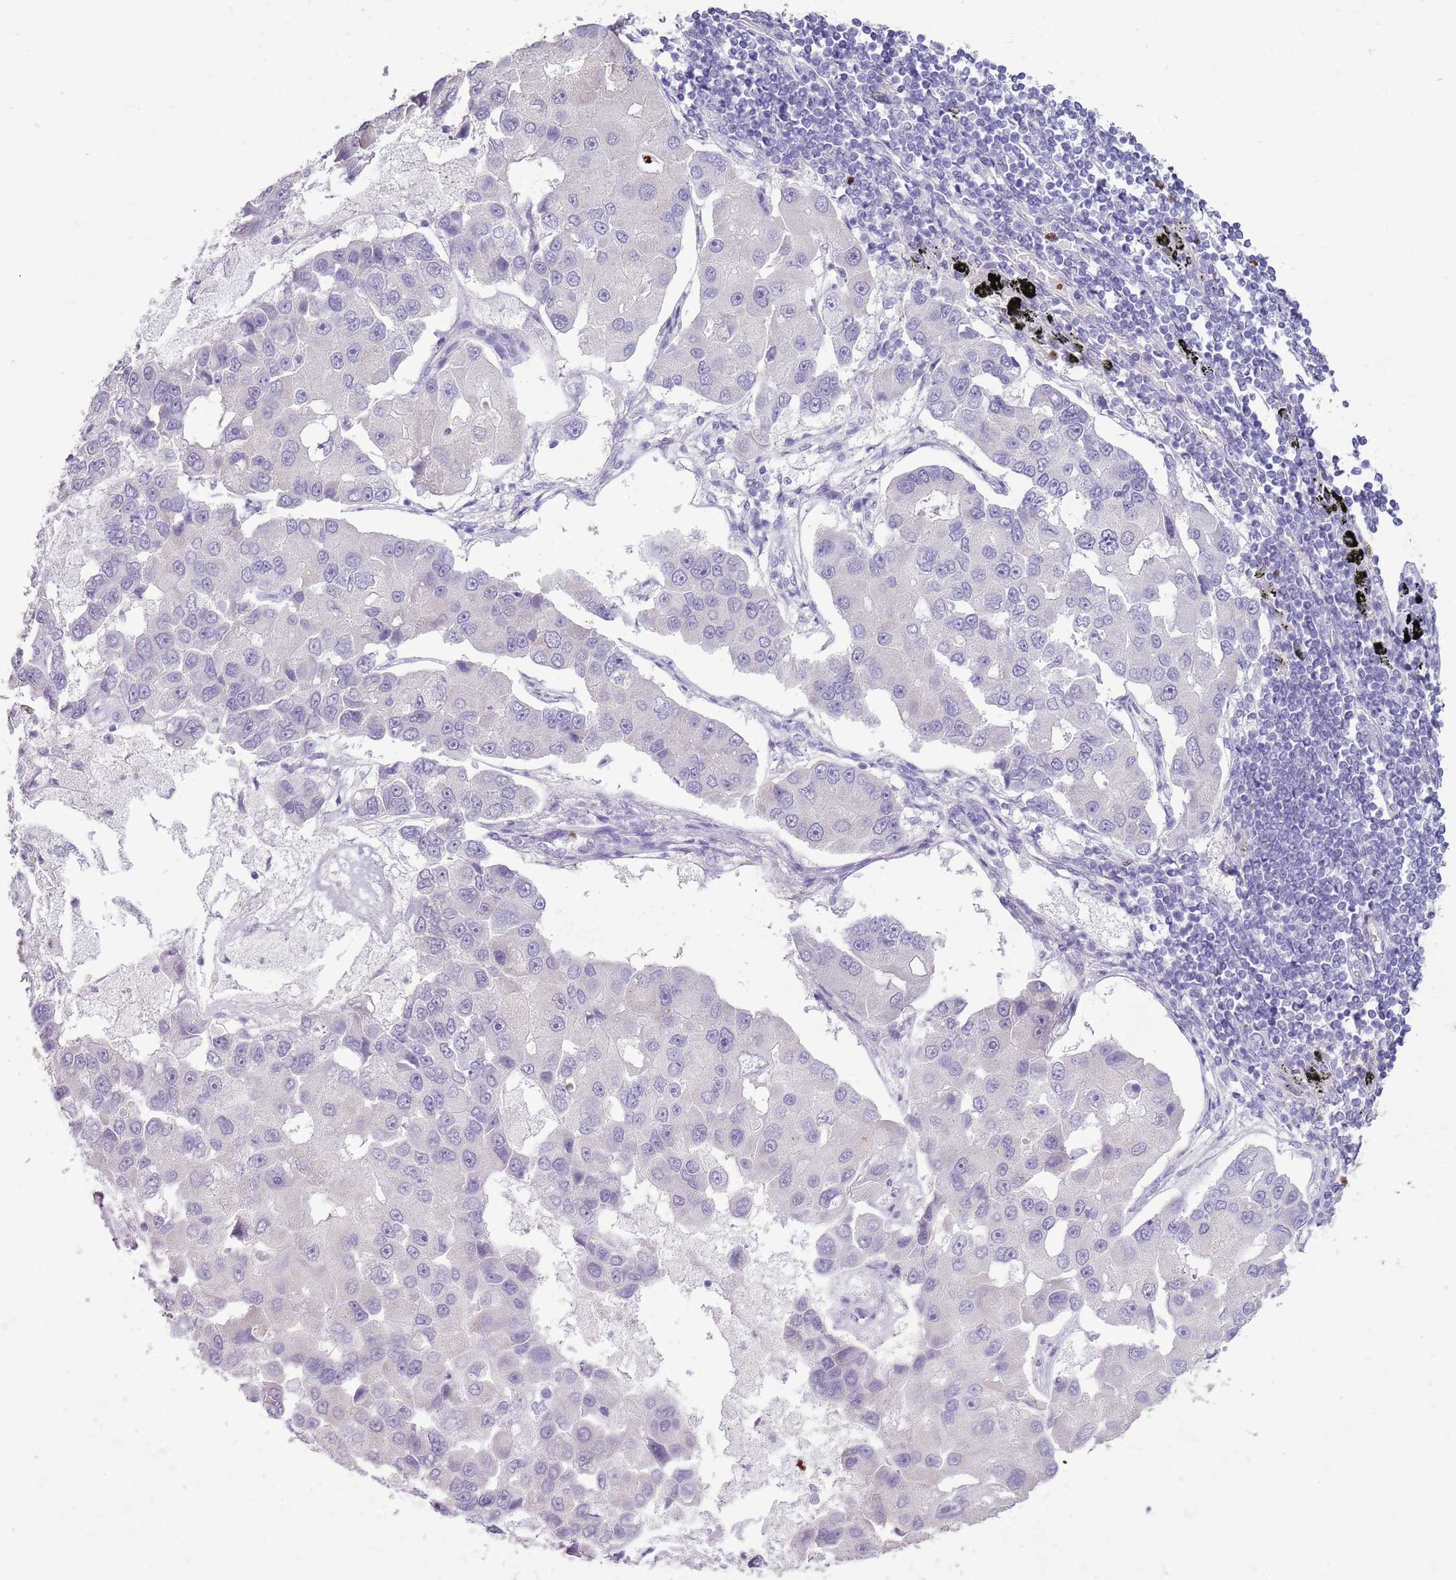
{"staining": {"intensity": "negative", "quantity": "none", "location": "none"}, "tissue": "lung cancer", "cell_type": "Tumor cells", "image_type": "cancer", "snomed": [{"axis": "morphology", "description": "Adenocarcinoma, NOS"}, {"axis": "topography", "description": "Lung"}], "caption": "Adenocarcinoma (lung) was stained to show a protein in brown. There is no significant staining in tumor cells.", "gene": "CELF6", "patient": {"sex": "female", "age": 54}}